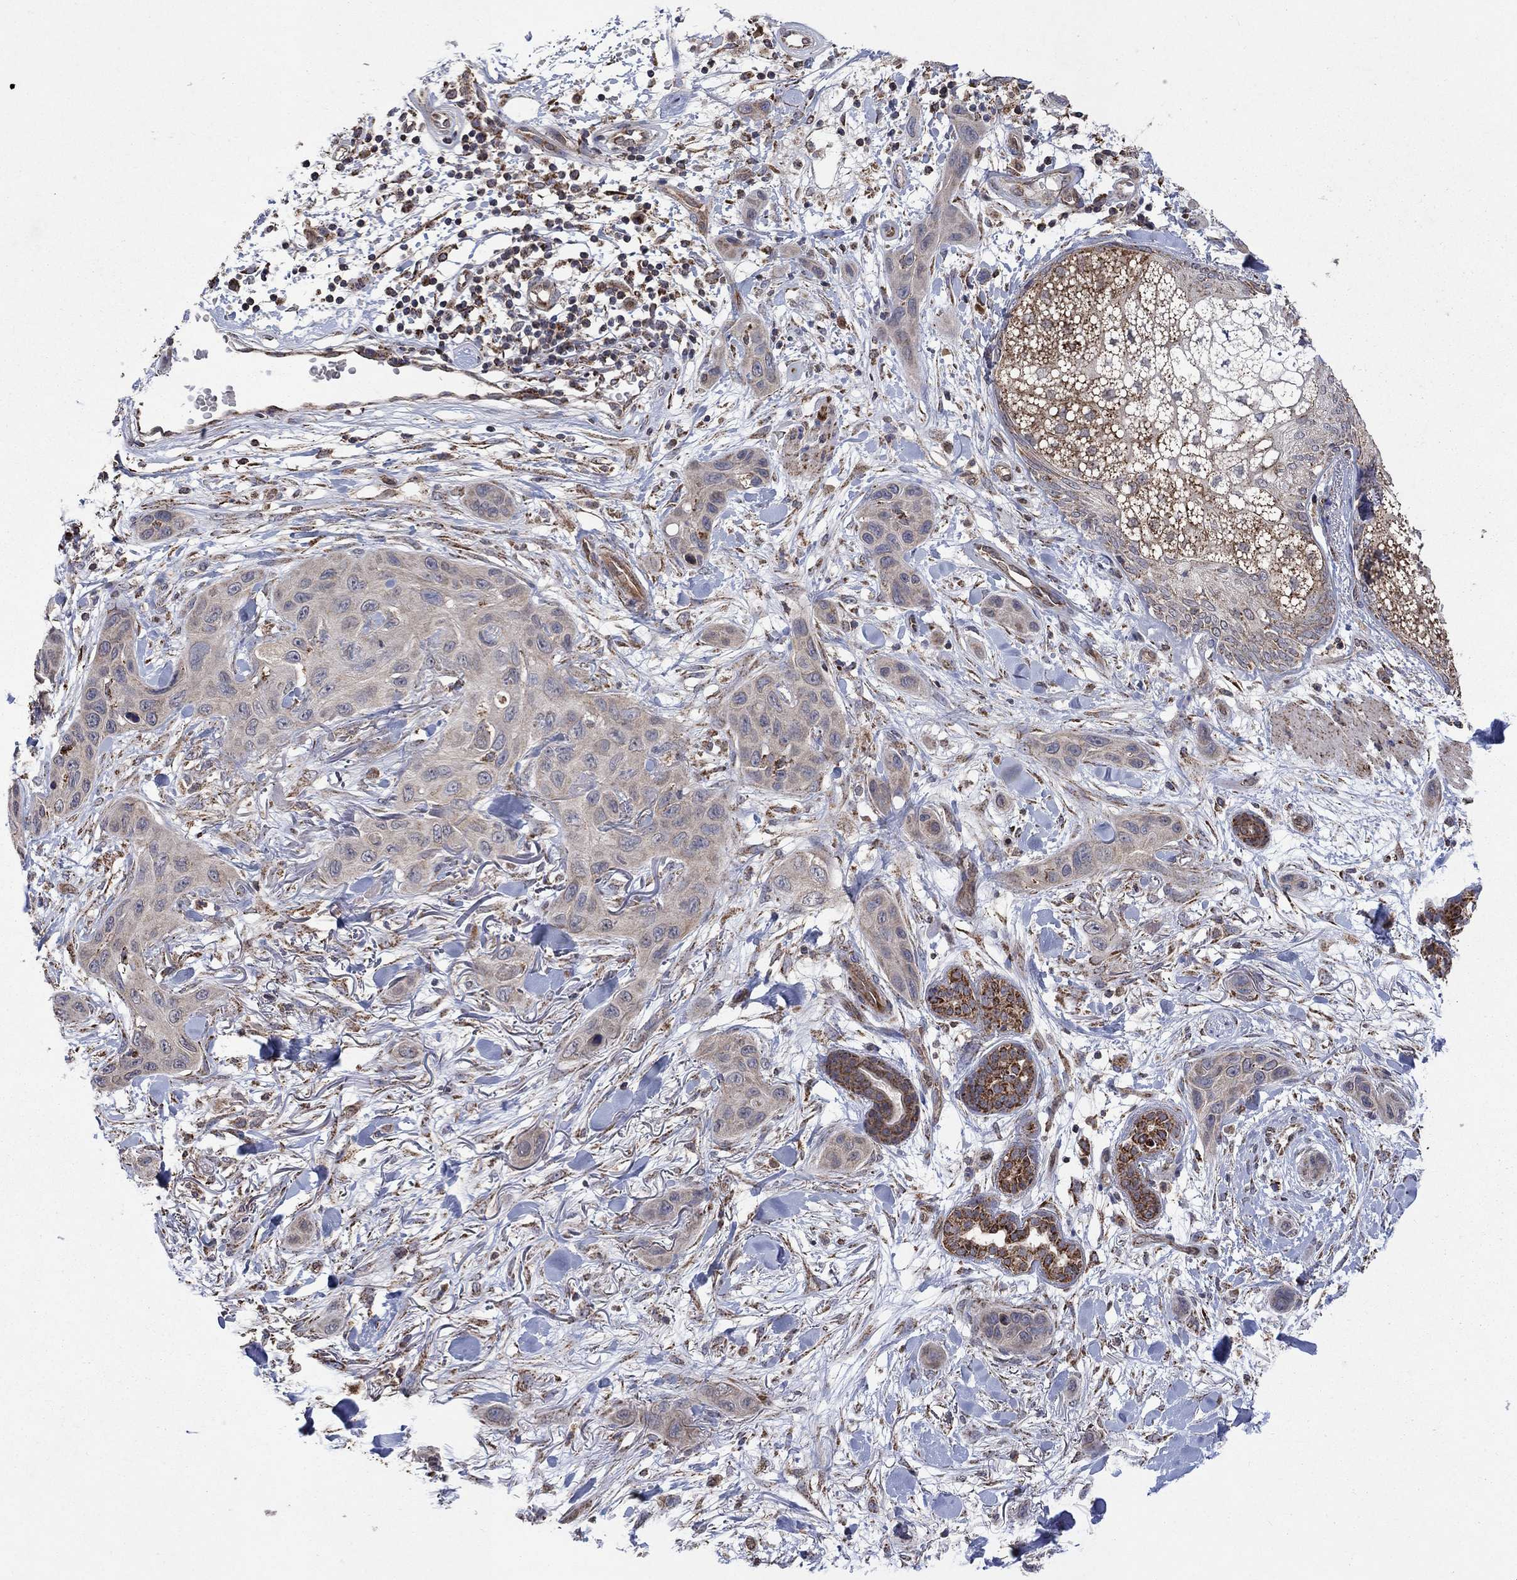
{"staining": {"intensity": "weak", "quantity": "25%-75%", "location": "cytoplasmic/membranous"}, "tissue": "skin cancer", "cell_type": "Tumor cells", "image_type": "cancer", "snomed": [{"axis": "morphology", "description": "Squamous cell carcinoma, NOS"}, {"axis": "topography", "description": "Skin"}], "caption": "Skin cancer stained with DAB immunohistochemistry (IHC) demonstrates low levels of weak cytoplasmic/membranous positivity in approximately 25%-75% of tumor cells.", "gene": "DPH1", "patient": {"sex": "male", "age": 78}}